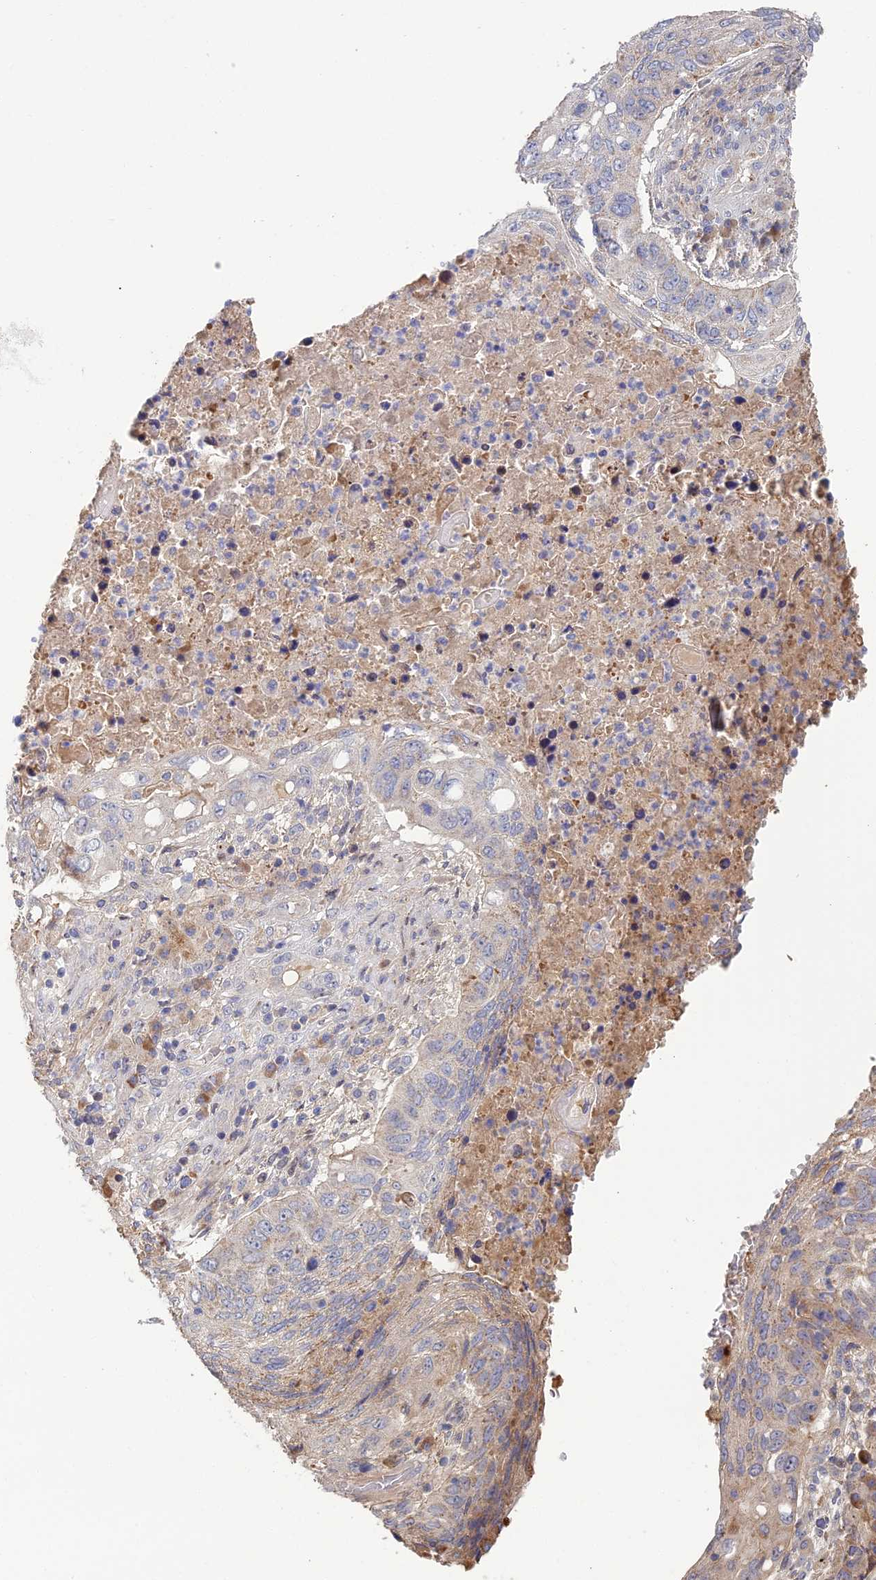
{"staining": {"intensity": "weak", "quantity": "25%-75%", "location": "cytoplasmic/membranous"}, "tissue": "lung cancer", "cell_type": "Tumor cells", "image_type": "cancer", "snomed": [{"axis": "morphology", "description": "Squamous cell carcinoma, NOS"}, {"axis": "topography", "description": "Lung"}], "caption": "There is low levels of weak cytoplasmic/membranous staining in tumor cells of lung cancer, as demonstrated by immunohistochemical staining (brown color).", "gene": "ARL16", "patient": {"sex": "female", "age": 63}}